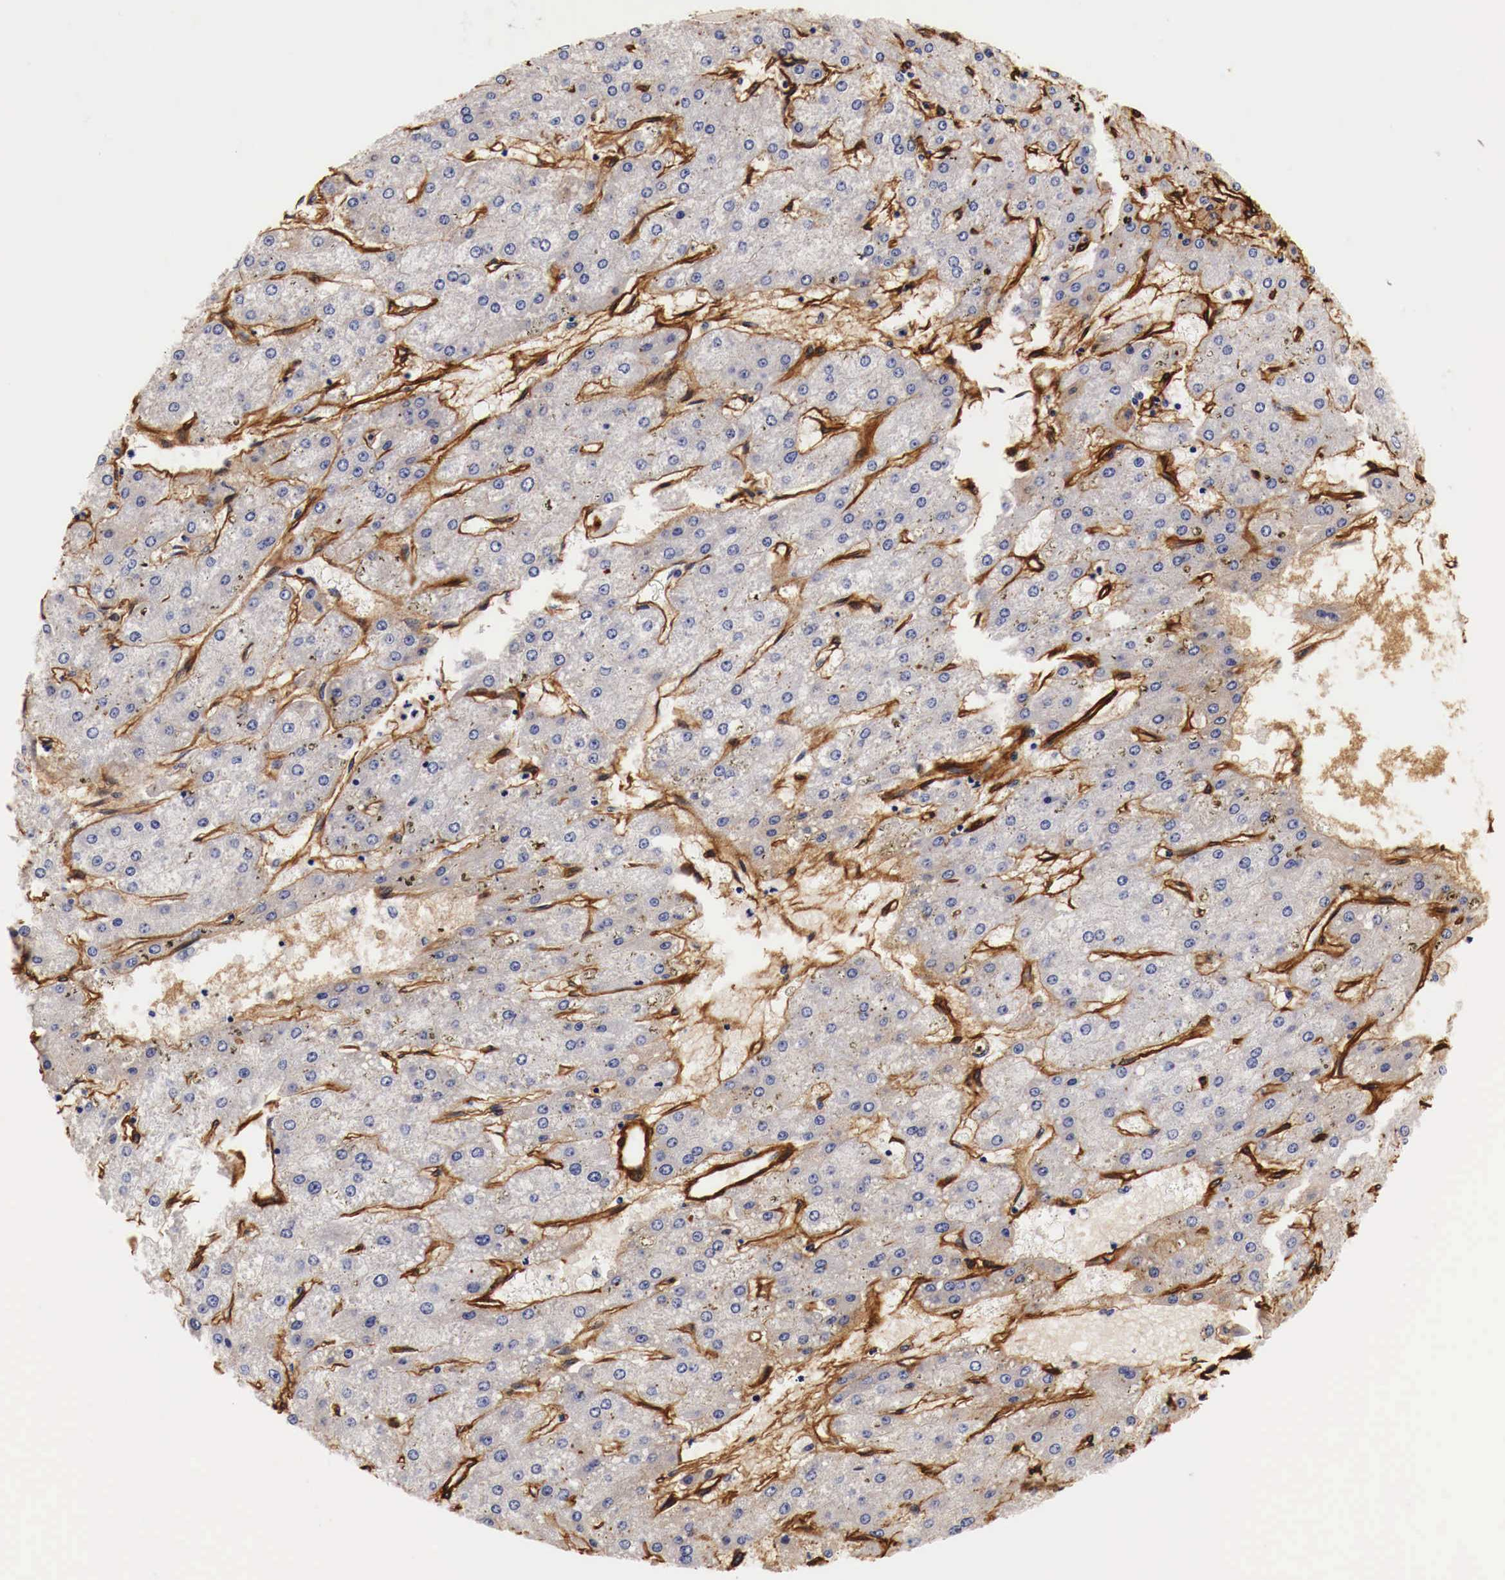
{"staining": {"intensity": "negative", "quantity": "none", "location": "none"}, "tissue": "liver cancer", "cell_type": "Tumor cells", "image_type": "cancer", "snomed": [{"axis": "morphology", "description": "Carcinoma, Hepatocellular, NOS"}, {"axis": "topography", "description": "Liver"}], "caption": "This image is of liver cancer stained with immunohistochemistry to label a protein in brown with the nuclei are counter-stained blue. There is no staining in tumor cells.", "gene": "LAMB2", "patient": {"sex": "female", "age": 52}}